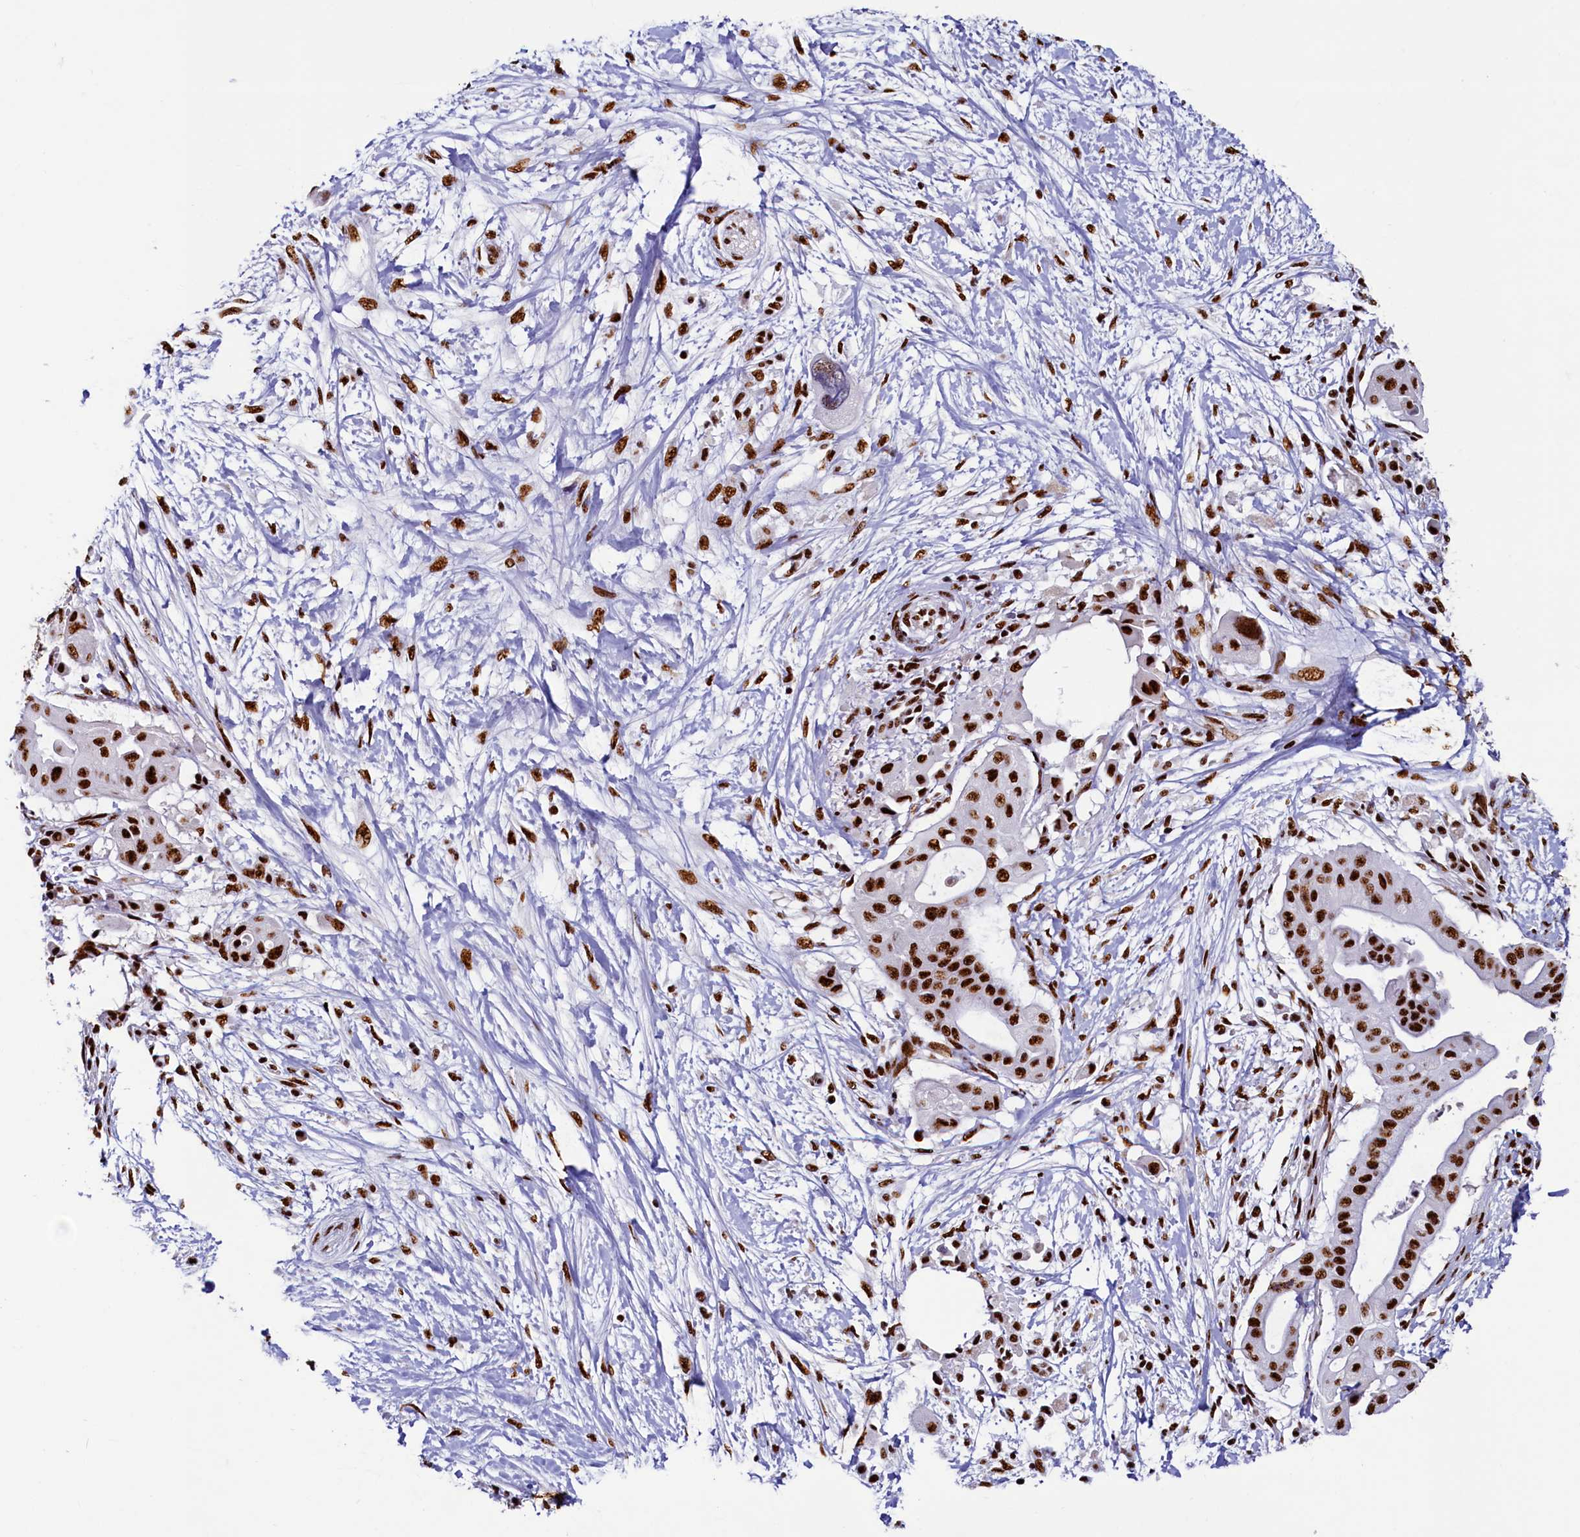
{"staining": {"intensity": "strong", "quantity": ">75%", "location": "nuclear"}, "tissue": "pancreatic cancer", "cell_type": "Tumor cells", "image_type": "cancer", "snomed": [{"axis": "morphology", "description": "Adenocarcinoma, NOS"}, {"axis": "topography", "description": "Pancreas"}], "caption": "About >75% of tumor cells in human pancreatic cancer exhibit strong nuclear protein positivity as visualized by brown immunohistochemical staining.", "gene": "SRRM2", "patient": {"sex": "male", "age": 68}}